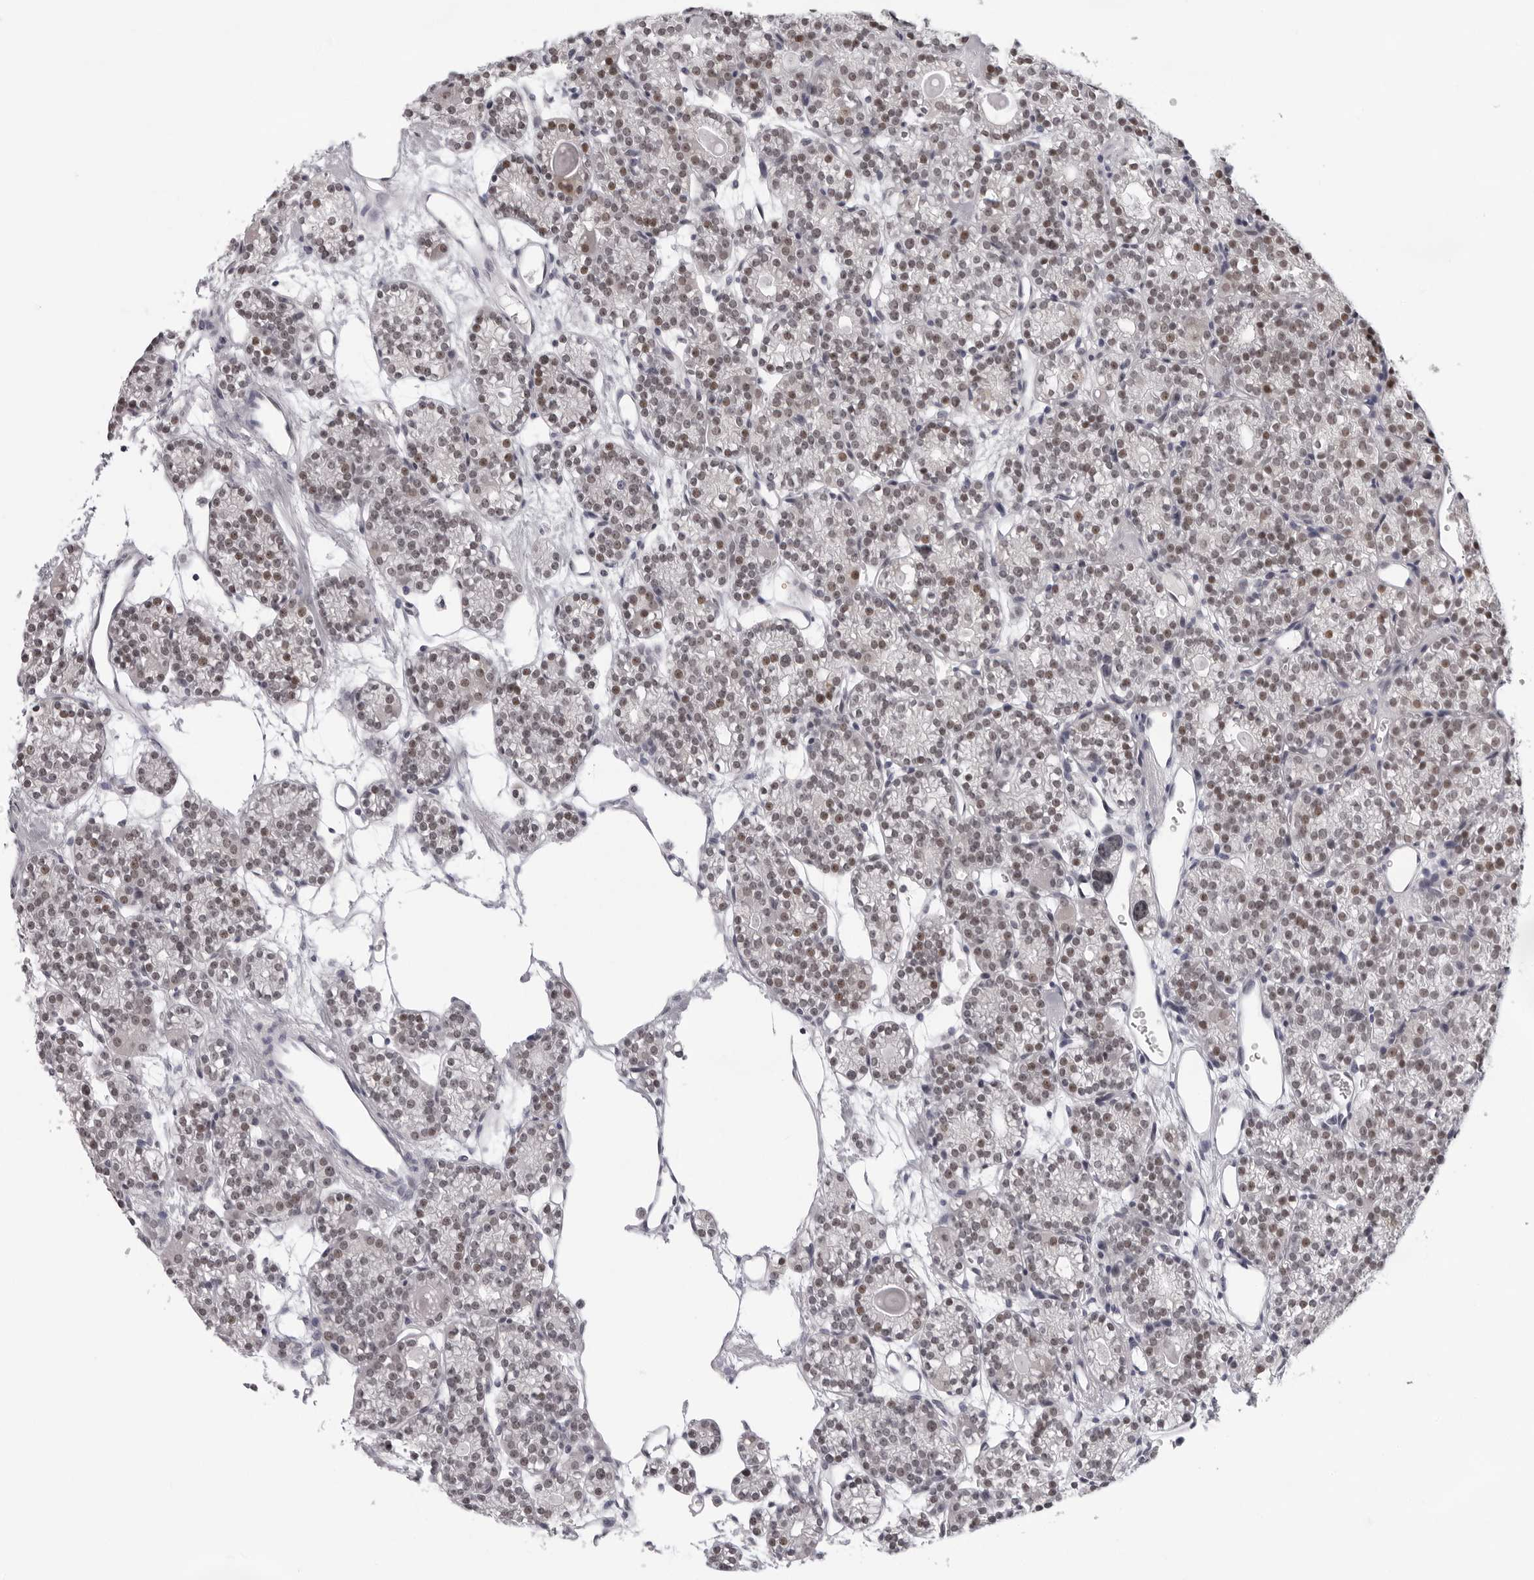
{"staining": {"intensity": "strong", "quantity": ">75%", "location": "nuclear"}, "tissue": "parathyroid gland", "cell_type": "Glandular cells", "image_type": "normal", "snomed": [{"axis": "morphology", "description": "Normal tissue, NOS"}, {"axis": "topography", "description": "Parathyroid gland"}], "caption": "Parathyroid gland stained for a protein demonstrates strong nuclear positivity in glandular cells. The protein is shown in brown color, while the nuclei are stained blue.", "gene": "USP1", "patient": {"sex": "female", "age": 64}}